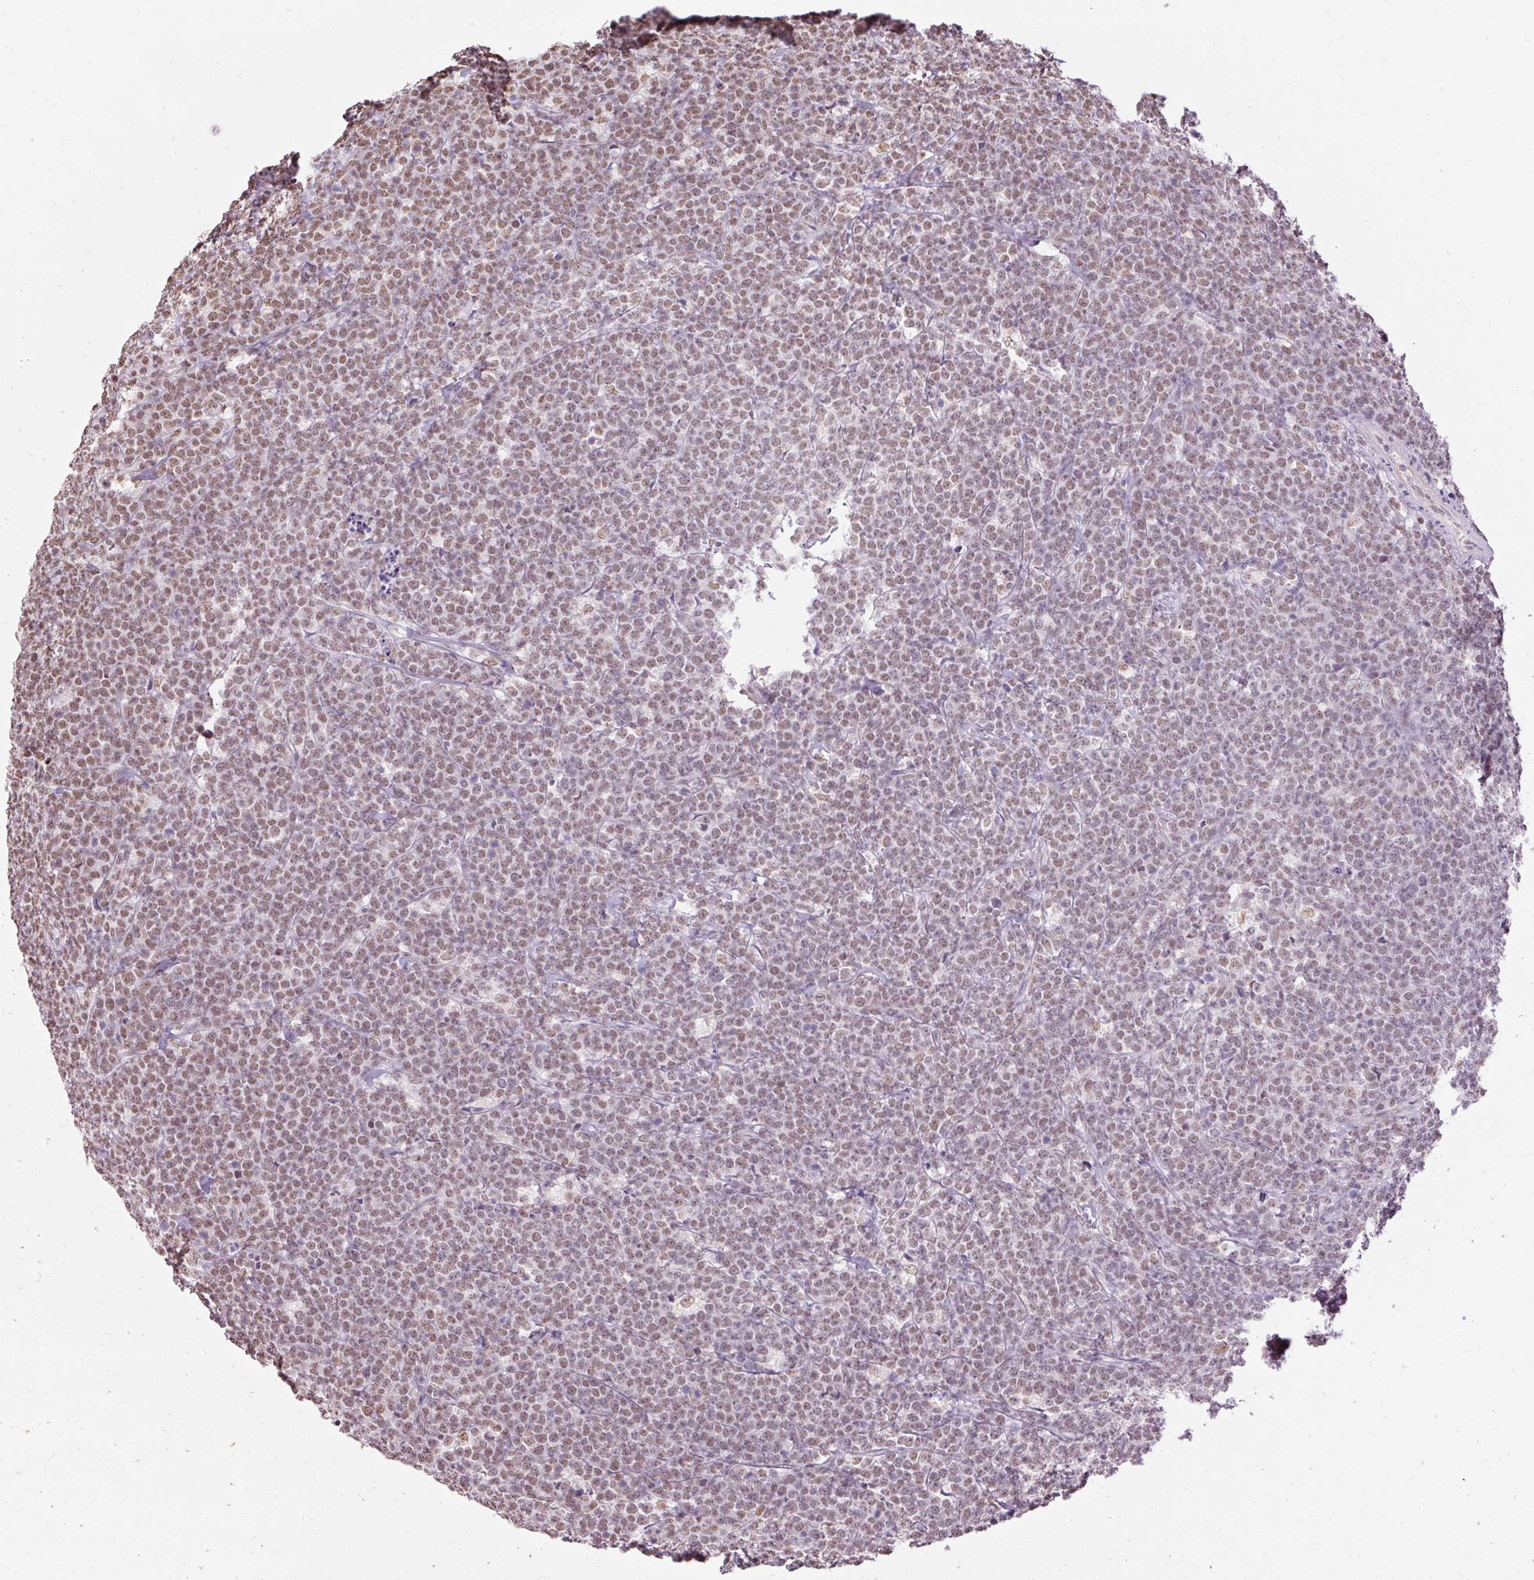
{"staining": {"intensity": "moderate", "quantity": "25%-75%", "location": "nuclear"}, "tissue": "lymphoma", "cell_type": "Tumor cells", "image_type": "cancer", "snomed": [{"axis": "morphology", "description": "Malignant lymphoma, non-Hodgkin's type, High grade"}, {"axis": "topography", "description": "Small intestine"}, {"axis": "topography", "description": "Colon"}], "caption": "Malignant lymphoma, non-Hodgkin's type (high-grade) stained with a brown dye exhibits moderate nuclear positive staining in approximately 25%-75% of tumor cells.", "gene": "NPIPB12", "patient": {"sex": "male", "age": 8}}